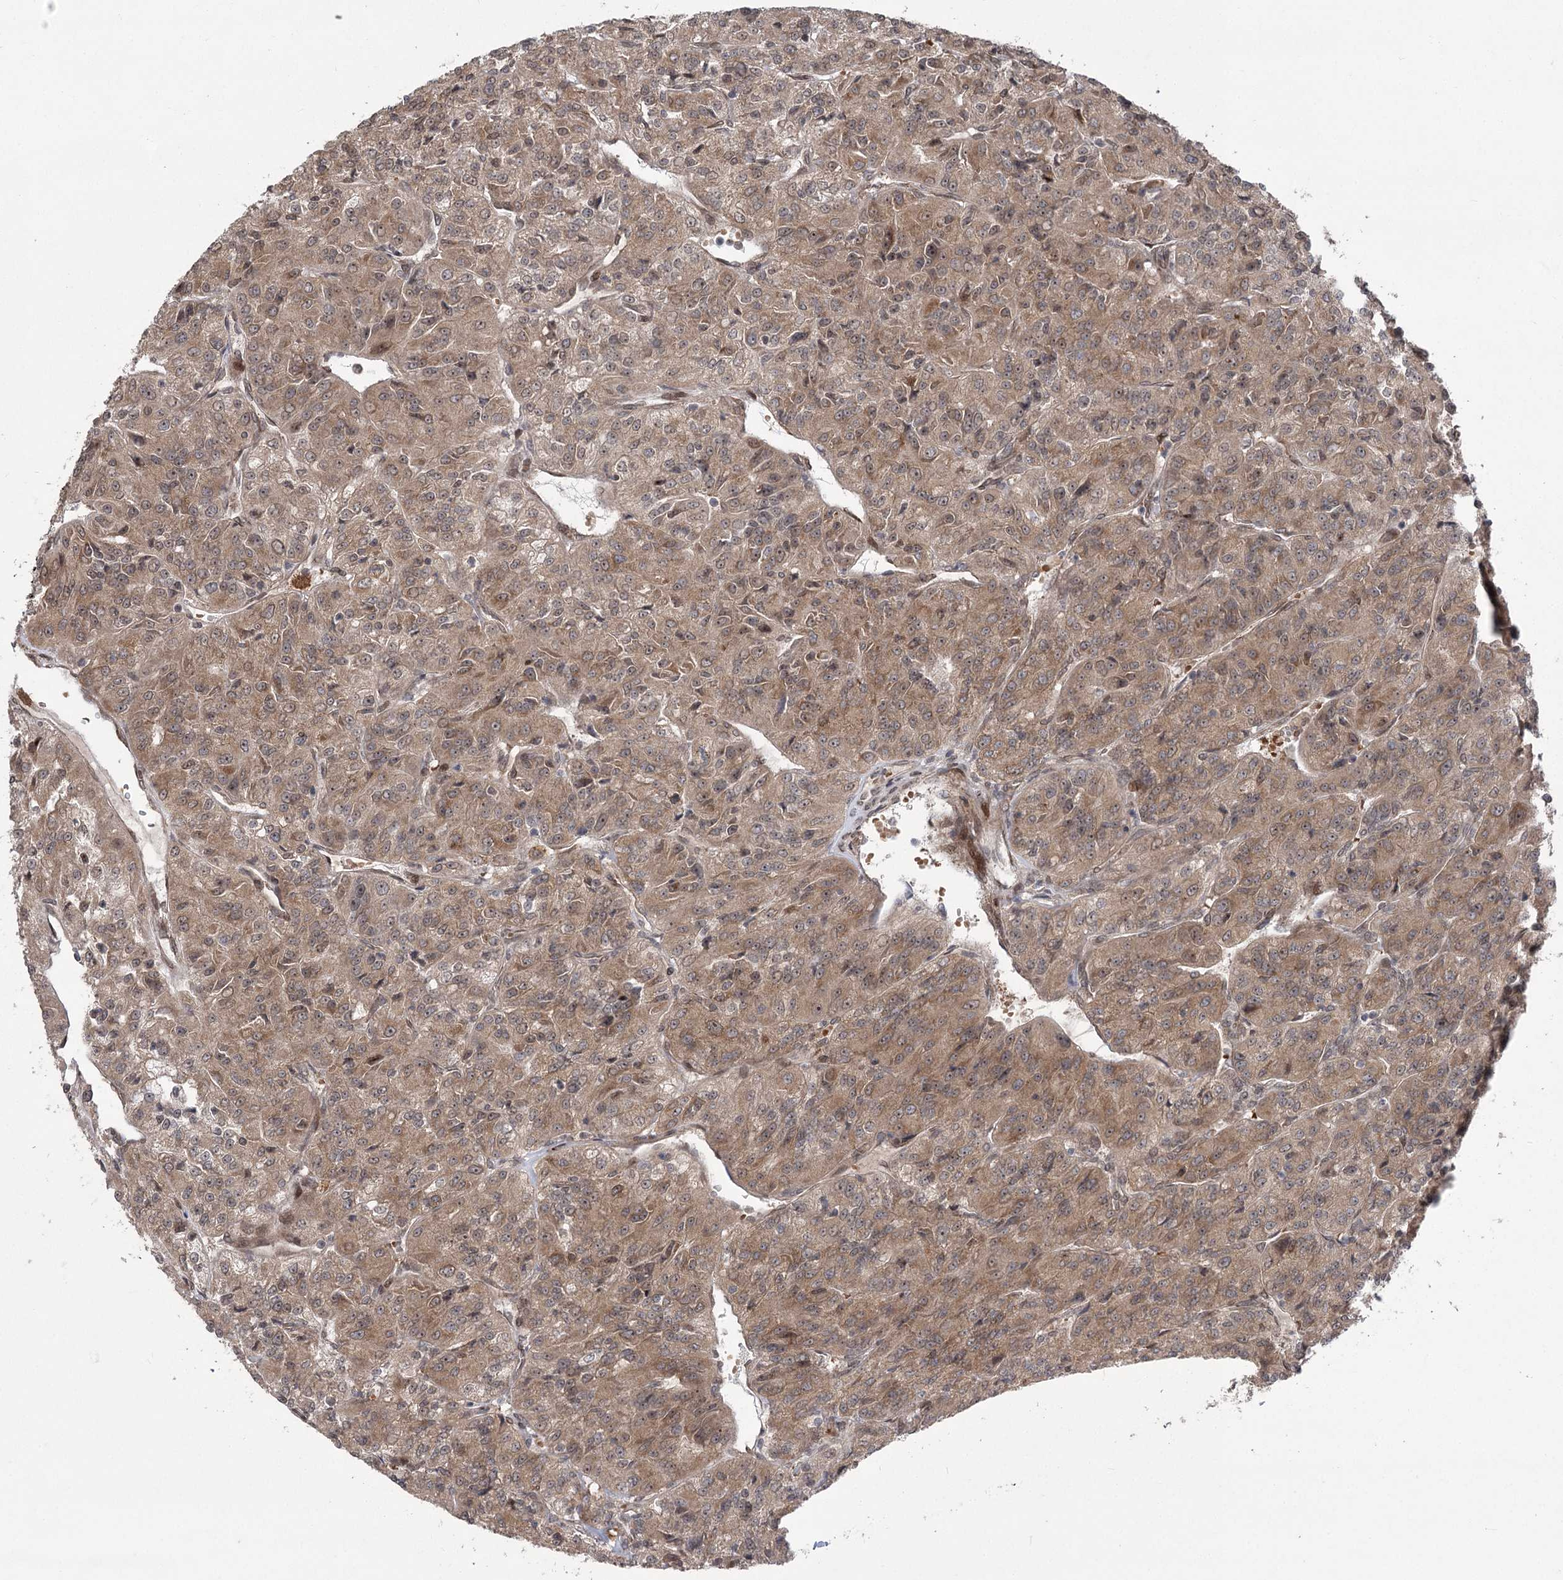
{"staining": {"intensity": "moderate", "quantity": ">75%", "location": "cytoplasmic/membranous"}, "tissue": "renal cancer", "cell_type": "Tumor cells", "image_type": "cancer", "snomed": [{"axis": "morphology", "description": "Adenocarcinoma, NOS"}, {"axis": "topography", "description": "Kidney"}], "caption": "Renal cancer stained with IHC shows moderate cytoplasmic/membranous expression in approximately >75% of tumor cells.", "gene": "TENM2", "patient": {"sex": "female", "age": 63}}